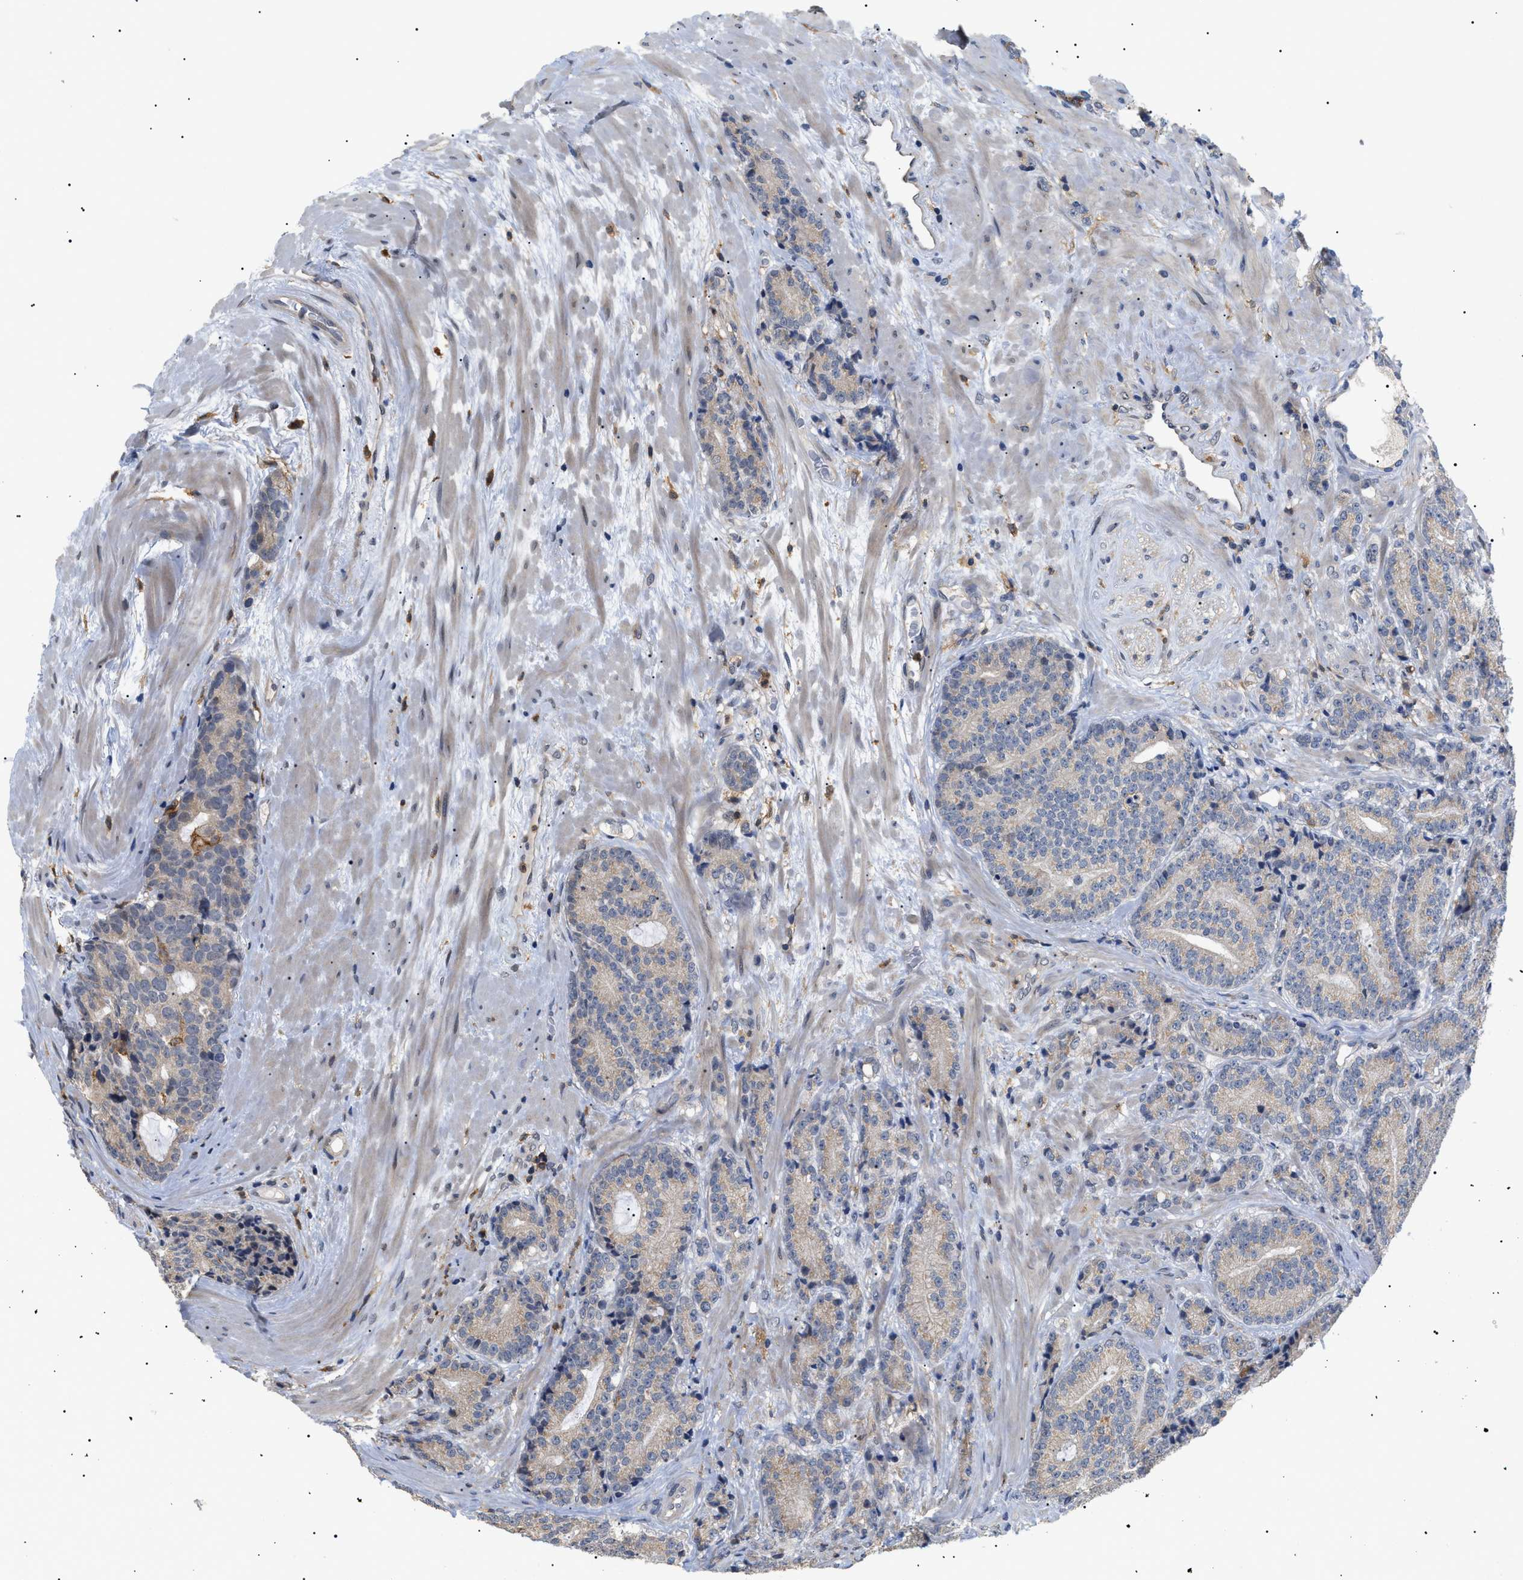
{"staining": {"intensity": "weak", "quantity": "25%-75%", "location": "cytoplasmic/membranous"}, "tissue": "prostate cancer", "cell_type": "Tumor cells", "image_type": "cancer", "snomed": [{"axis": "morphology", "description": "Adenocarcinoma, High grade"}, {"axis": "topography", "description": "Prostate"}], "caption": "Human prostate cancer stained with a protein marker demonstrates weak staining in tumor cells.", "gene": "CD300A", "patient": {"sex": "male", "age": 61}}